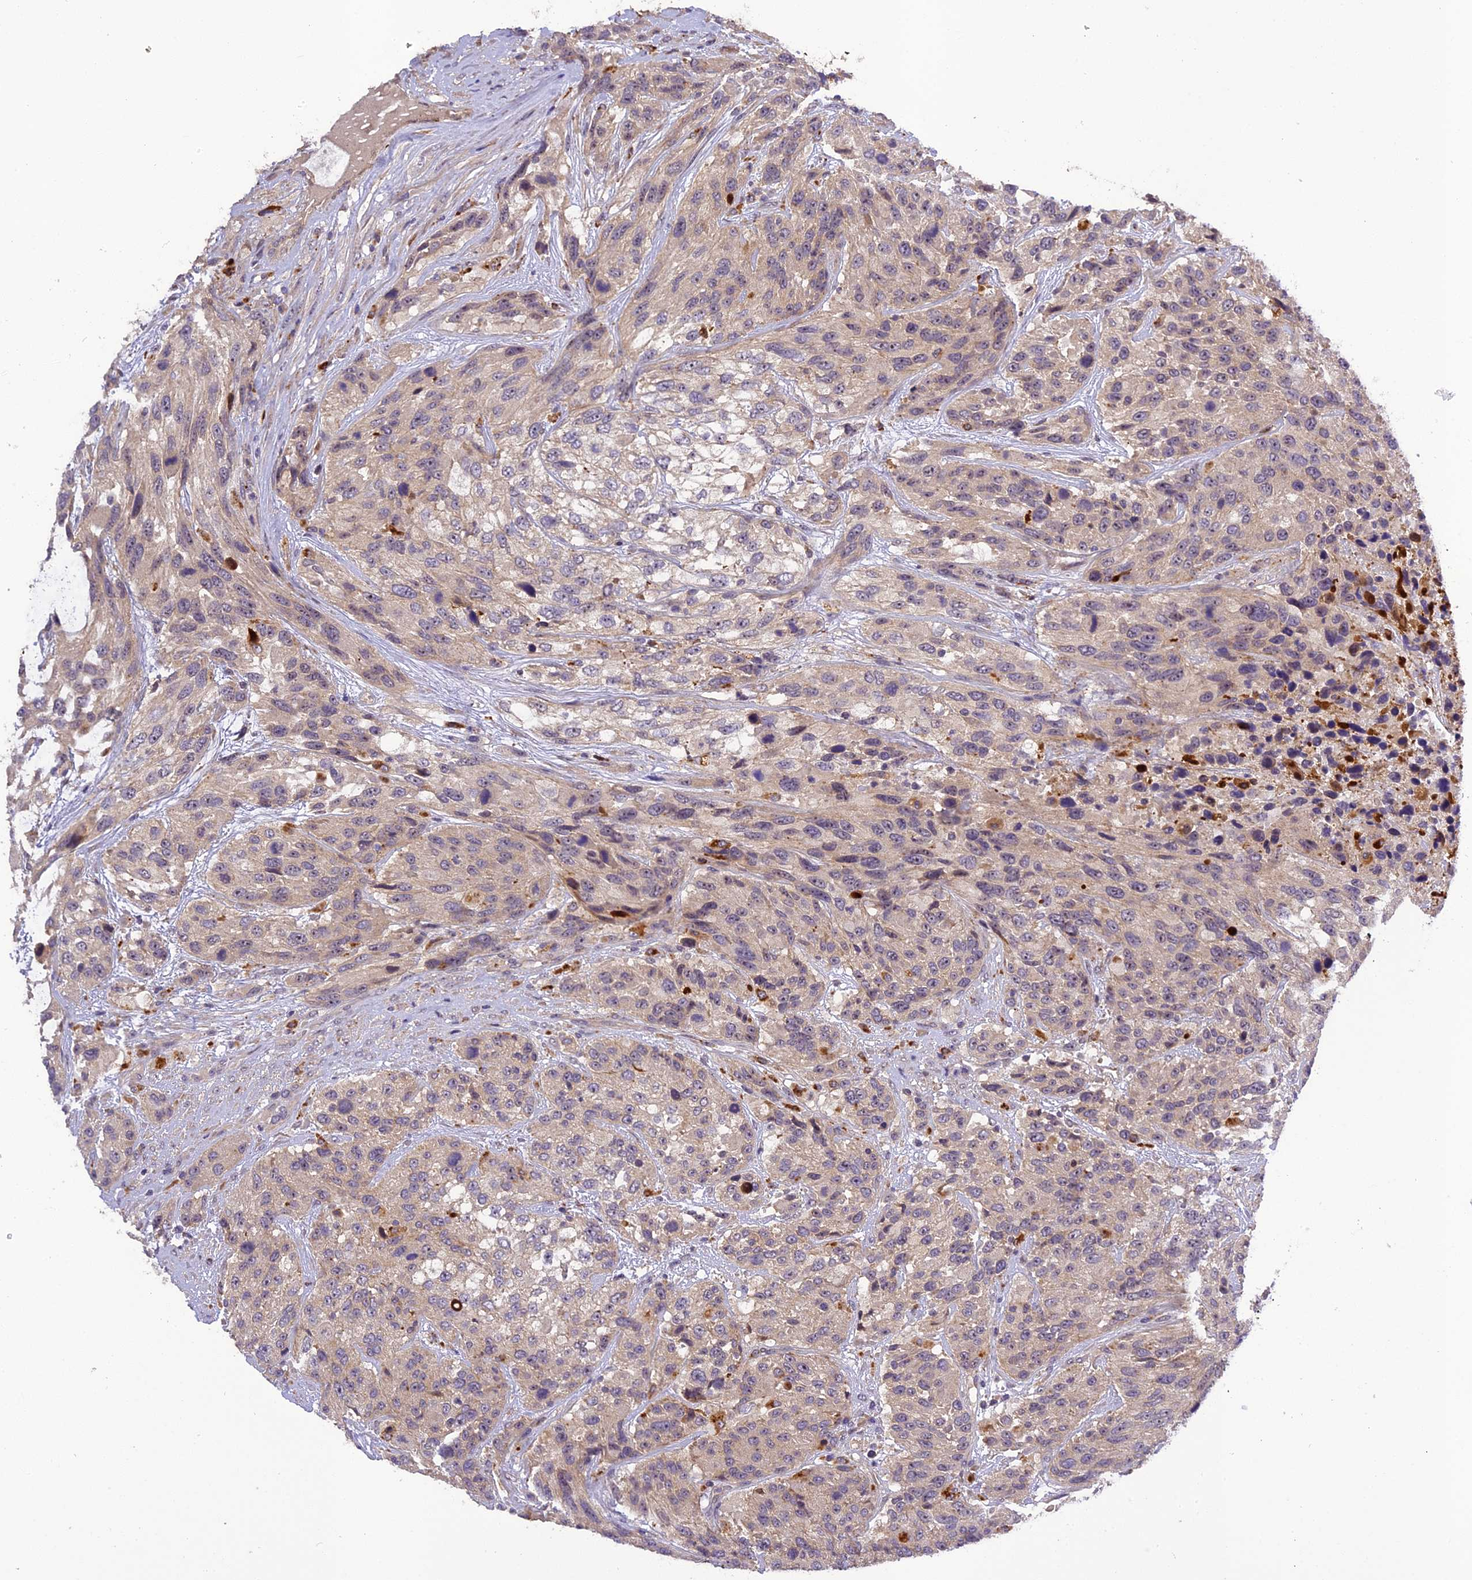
{"staining": {"intensity": "negative", "quantity": "none", "location": "none"}, "tissue": "urothelial cancer", "cell_type": "Tumor cells", "image_type": "cancer", "snomed": [{"axis": "morphology", "description": "Urothelial carcinoma, High grade"}, {"axis": "topography", "description": "Urinary bladder"}], "caption": "Tumor cells are negative for protein expression in human urothelial cancer.", "gene": "FNIP2", "patient": {"sex": "female", "age": 70}}